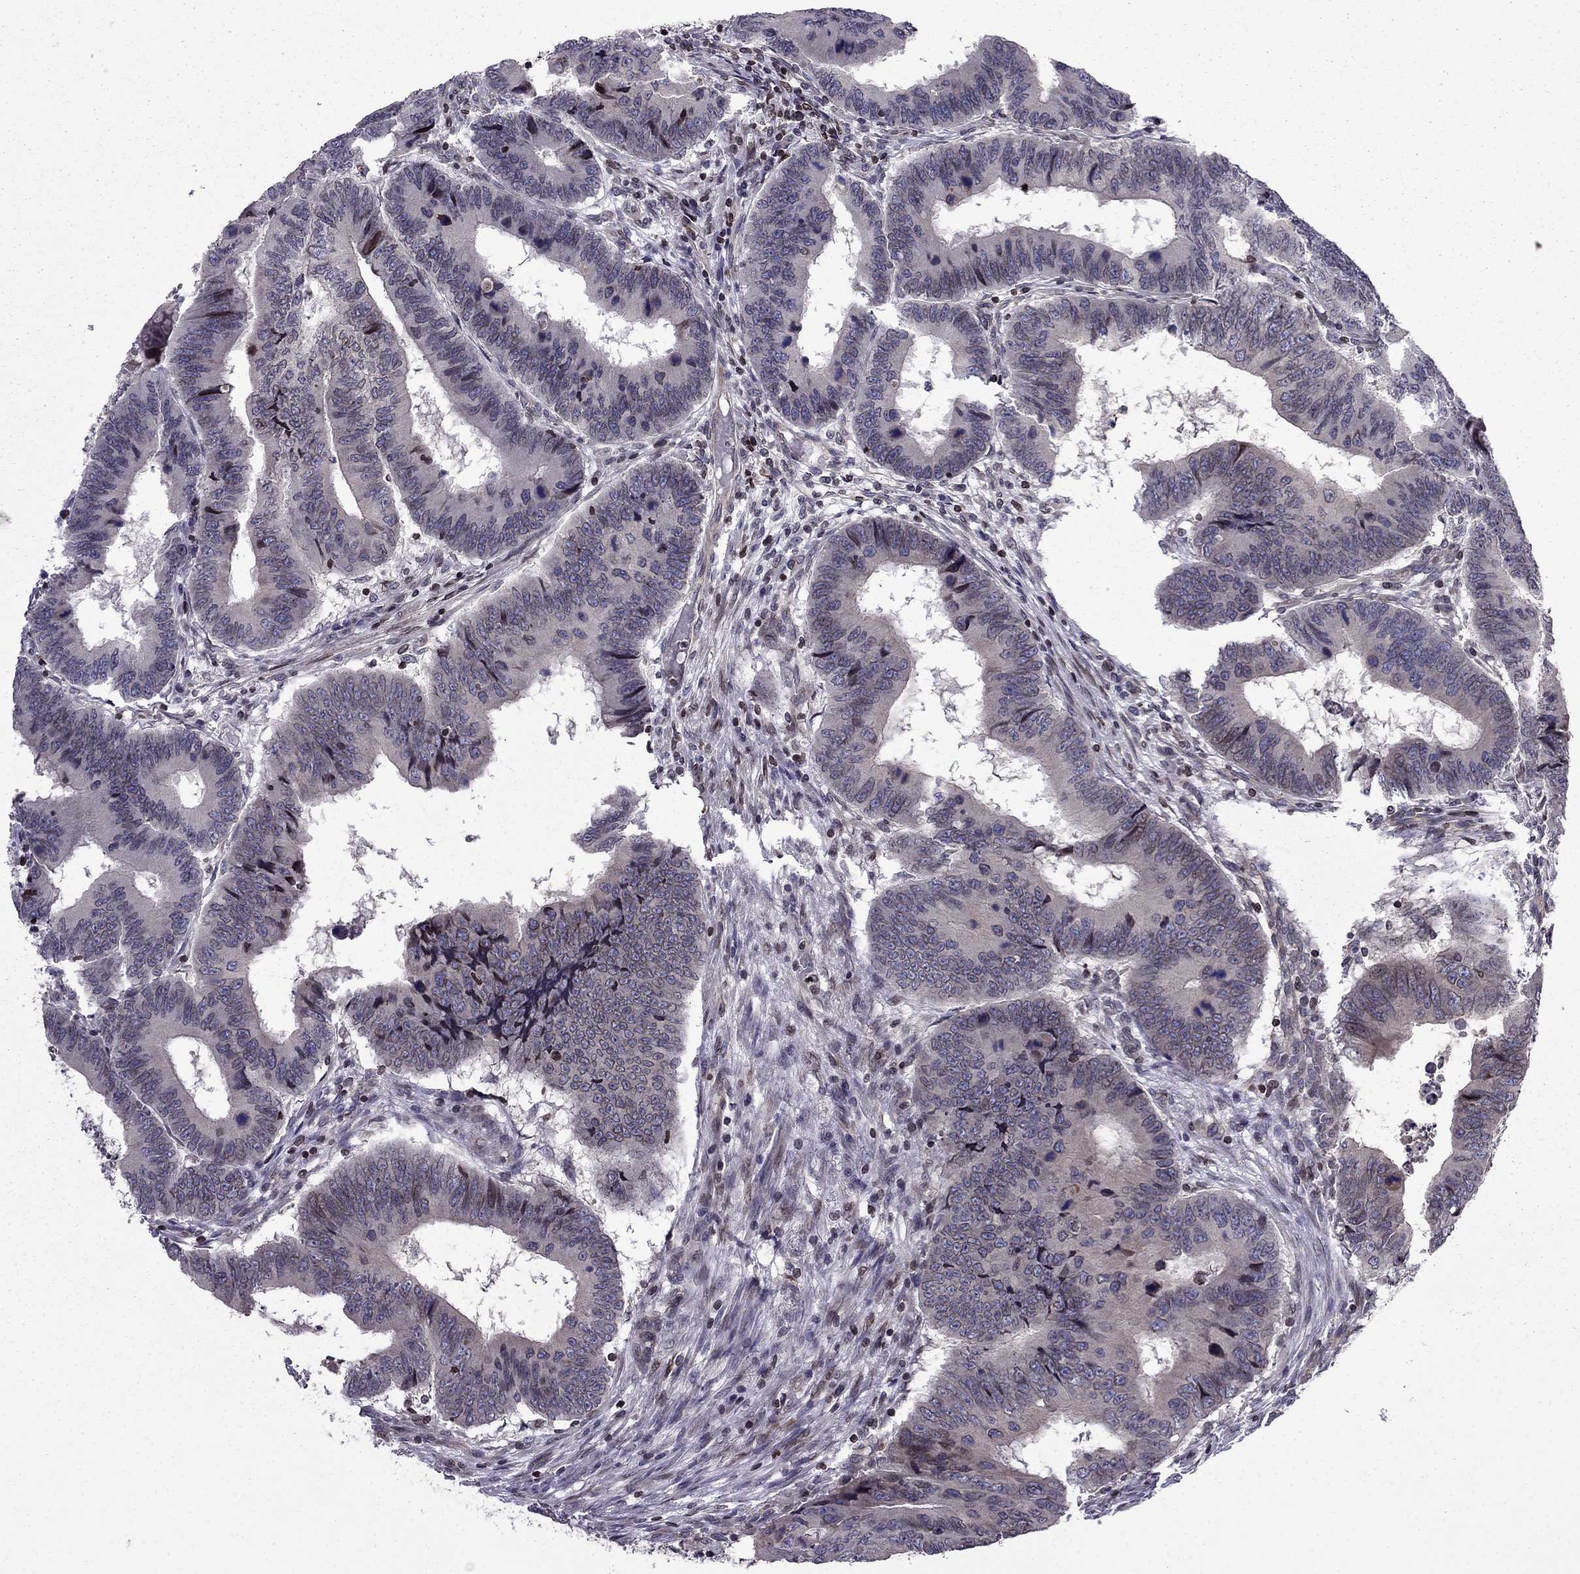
{"staining": {"intensity": "negative", "quantity": "none", "location": "none"}, "tissue": "colorectal cancer", "cell_type": "Tumor cells", "image_type": "cancer", "snomed": [{"axis": "morphology", "description": "Adenocarcinoma, NOS"}, {"axis": "topography", "description": "Colon"}], "caption": "Immunohistochemical staining of human colorectal cancer (adenocarcinoma) demonstrates no significant positivity in tumor cells.", "gene": "CDC42BPA", "patient": {"sex": "male", "age": 53}}